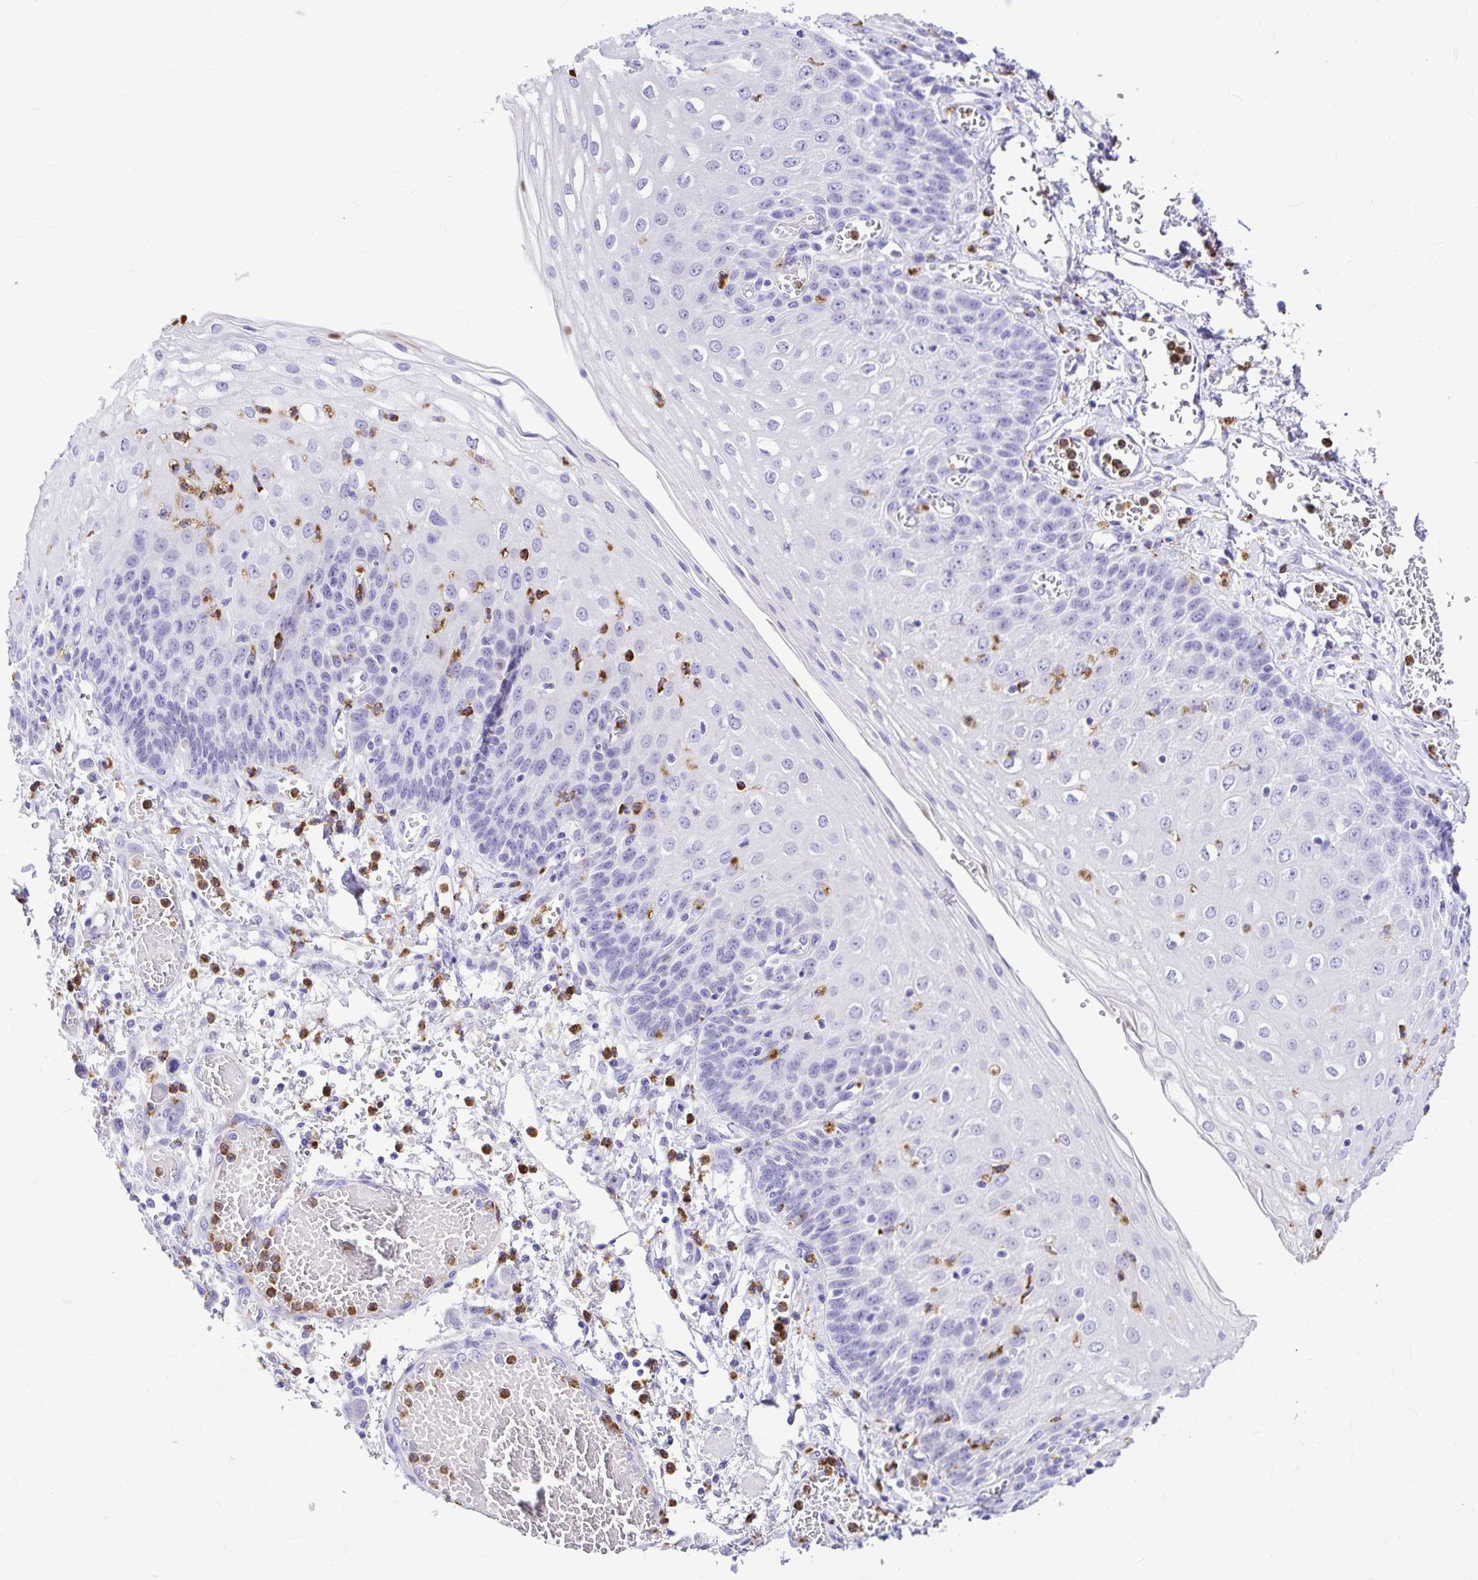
{"staining": {"intensity": "negative", "quantity": "none", "location": "none"}, "tissue": "esophagus", "cell_type": "Squamous epithelial cells", "image_type": "normal", "snomed": [{"axis": "morphology", "description": "Normal tissue, NOS"}, {"axis": "morphology", "description": "Adenocarcinoma, NOS"}, {"axis": "topography", "description": "Esophagus"}], "caption": "The immunohistochemistry image has no significant positivity in squamous epithelial cells of esophagus. The staining was performed using DAB (3,3'-diaminobenzidine) to visualize the protein expression in brown, while the nuclei were stained in blue with hematoxylin (Magnification: 20x).", "gene": "CLEC1B", "patient": {"sex": "male", "age": 81}}